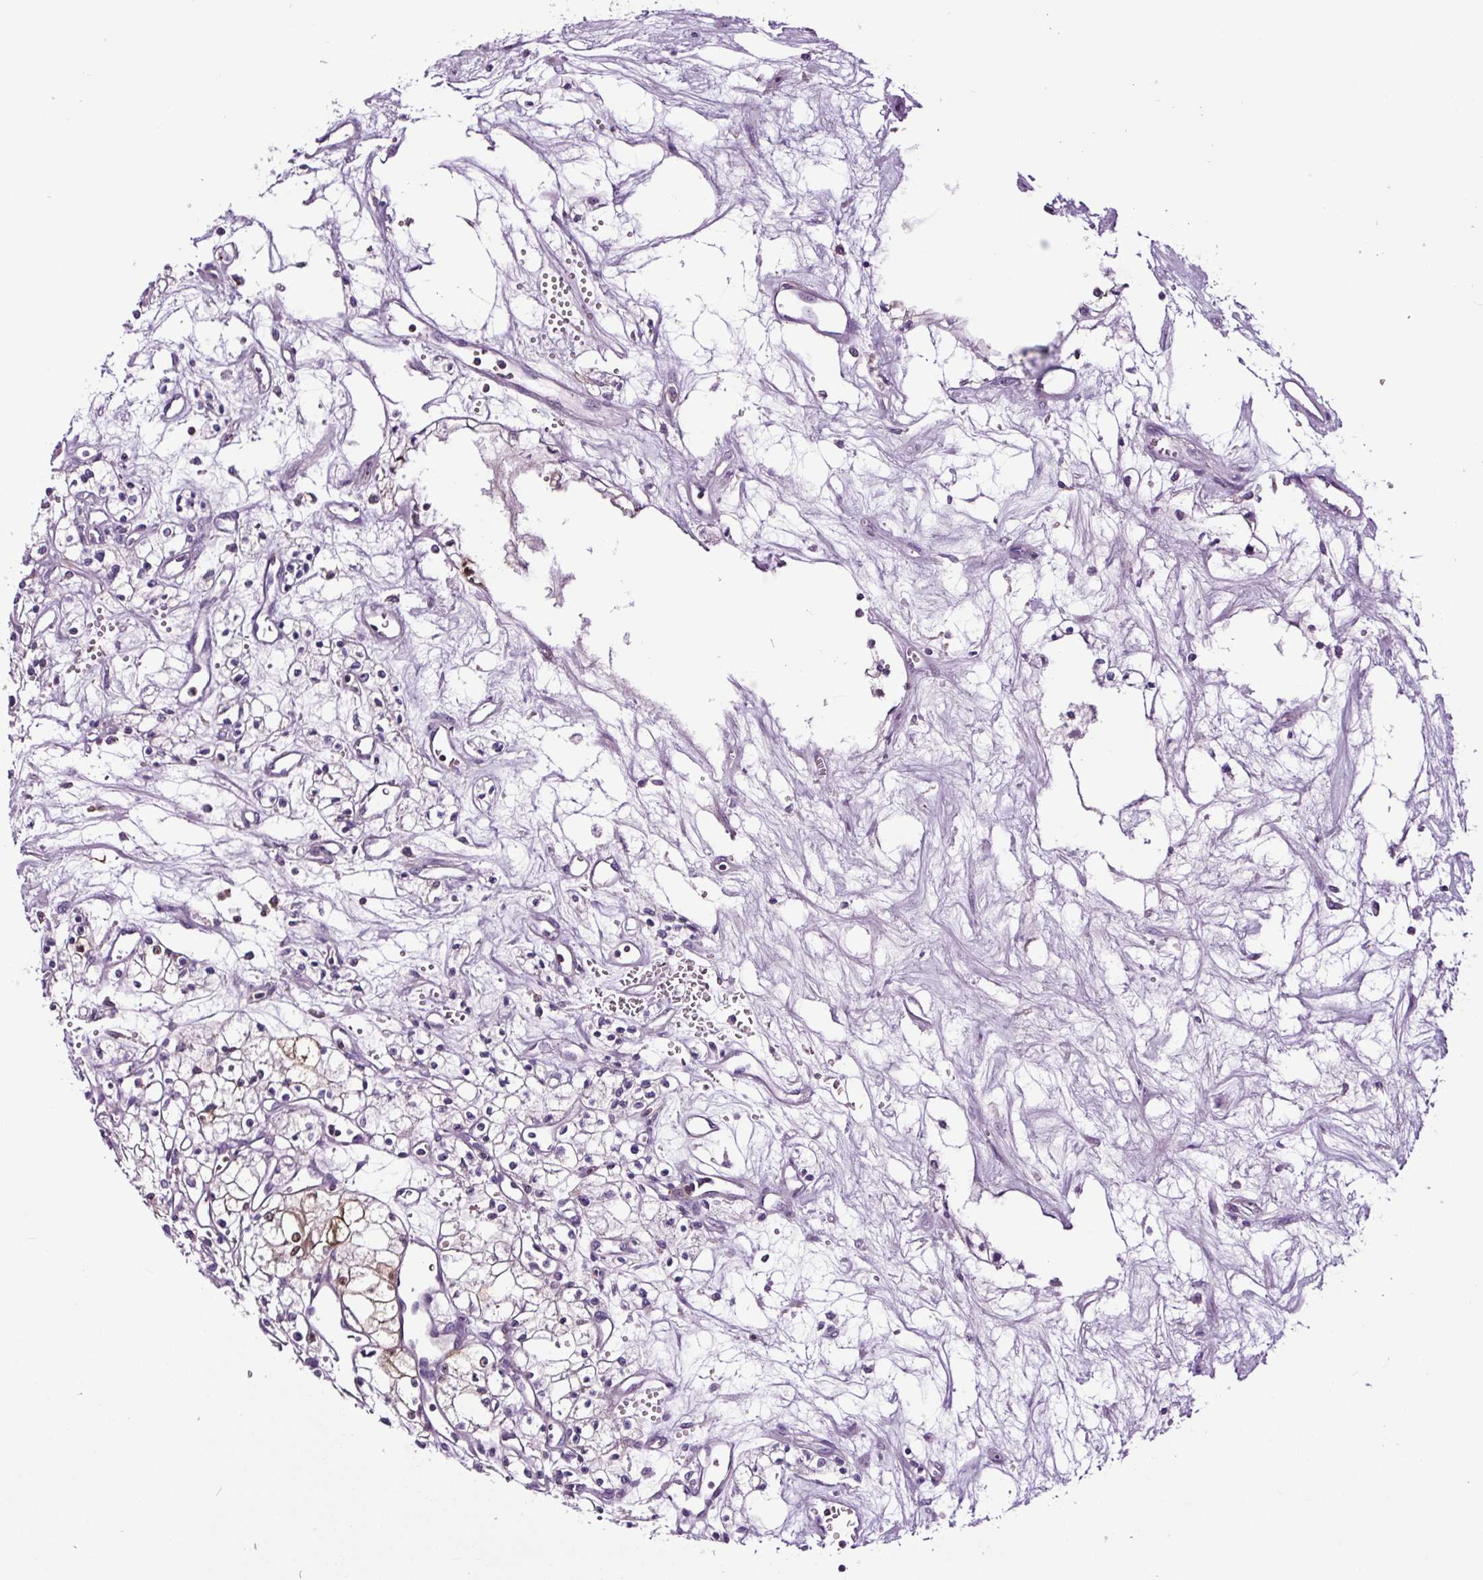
{"staining": {"intensity": "negative", "quantity": "none", "location": "none"}, "tissue": "renal cancer", "cell_type": "Tumor cells", "image_type": "cancer", "snomed": [{"axis": "morphology", "description": "Adenocarcinoma, NOS"}, {"axis": "topography", "description": "Kidney"}], "caption": "Renal adenocarcinoma was stained to show a protein in brown. There is no significant expression in tumor cells.", "gene": "TAFA3", "patient": {"sex": "male", "age": 59}}